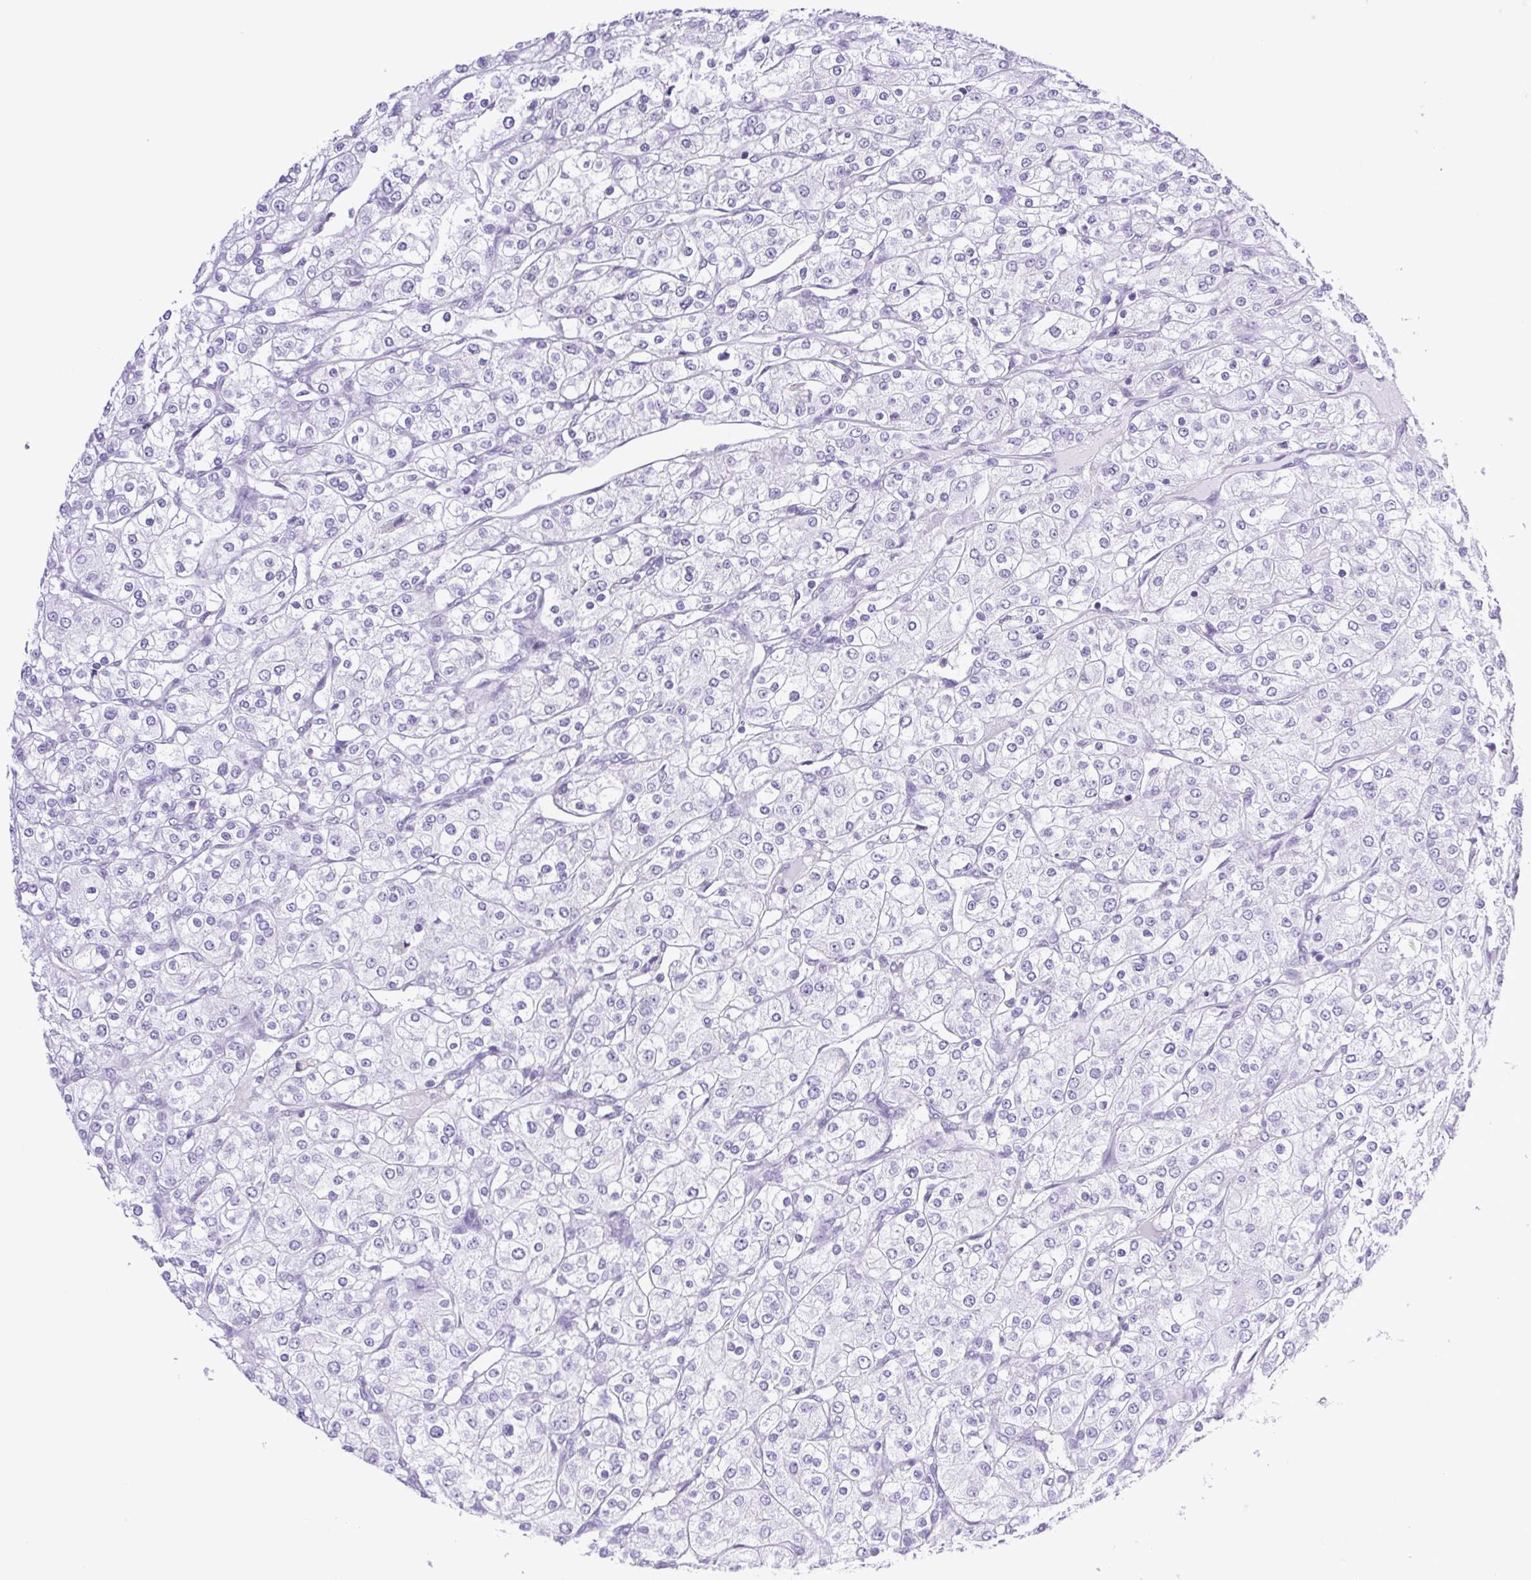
{"staining": {"intensity": "negative", "quantity": "none", "location": "none"}, "tissue": "renal cancer", "cell_type": "Tumor cells", "image_type": "cancer", "snomed": [{"axis": "morphology", "description": "Adenocarcinoma, NOS"}, {"axis": "topography", "description": "Kidney"}], "caption": "Protein analysis of adenocarcinoma (renal) displays no significant staining in tumor cells. (Immunohistochemistry, brightfield microscopy, high magnification).", "gene": "SYNPR", "patient": {"sex": "male", "age": 80}}